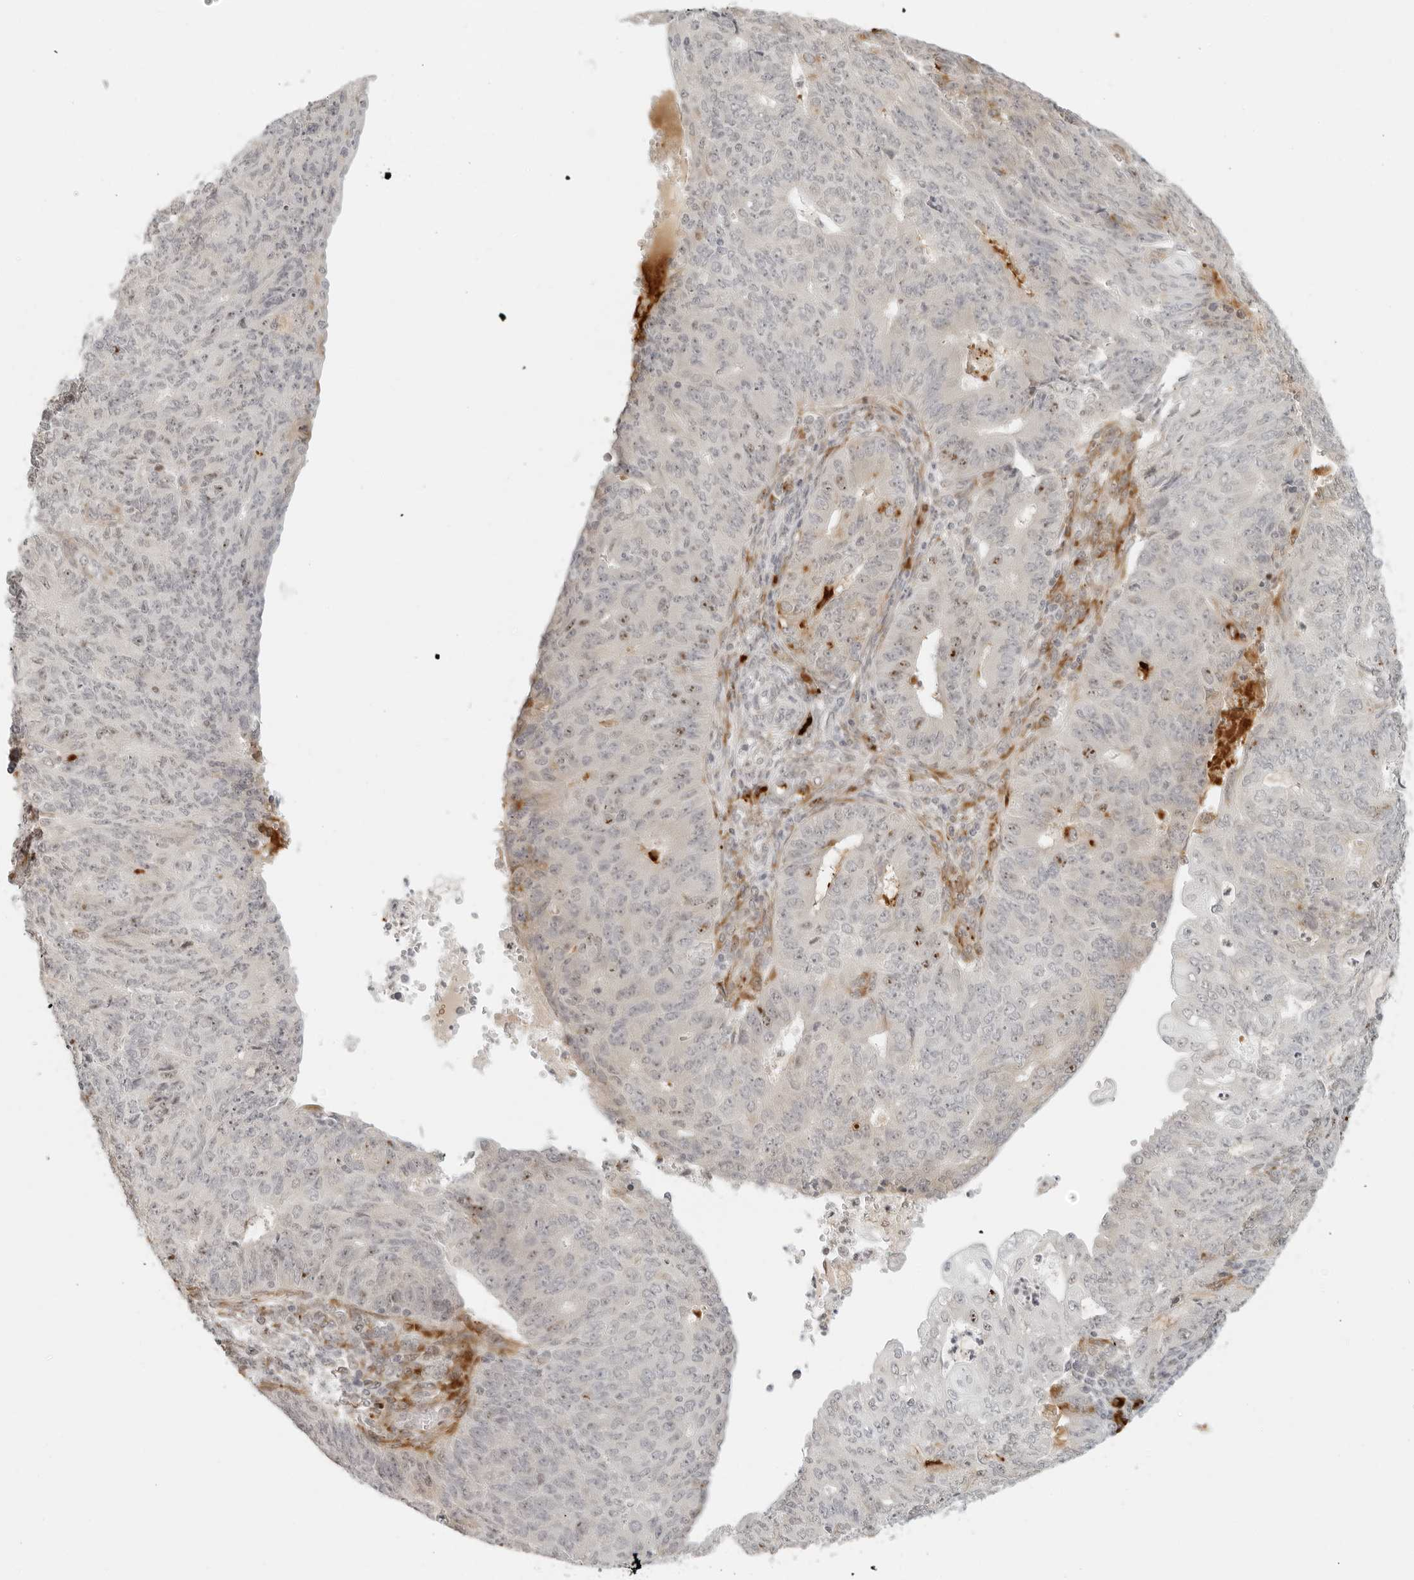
{"staining": {"intensity": "moderate", "quantity": "<25%", "location": "nuclear"}, "tissue": "endometrial cancer", "cell_type": "Tumor cells", "image_type": "cancer", "snomed": [{"axis": "morphology", "description": "Adenocarcinoma, NOS"}, {"axis": "topography", "description": "Endometrium"}], "caption": "Moderate nuclear positivity for a protein is present in about <25% of tumor cells of endometrial cancer using immunohistochemistry.", "gene": "ZNF678", "patient": {"sex": "female", "age": 32}}